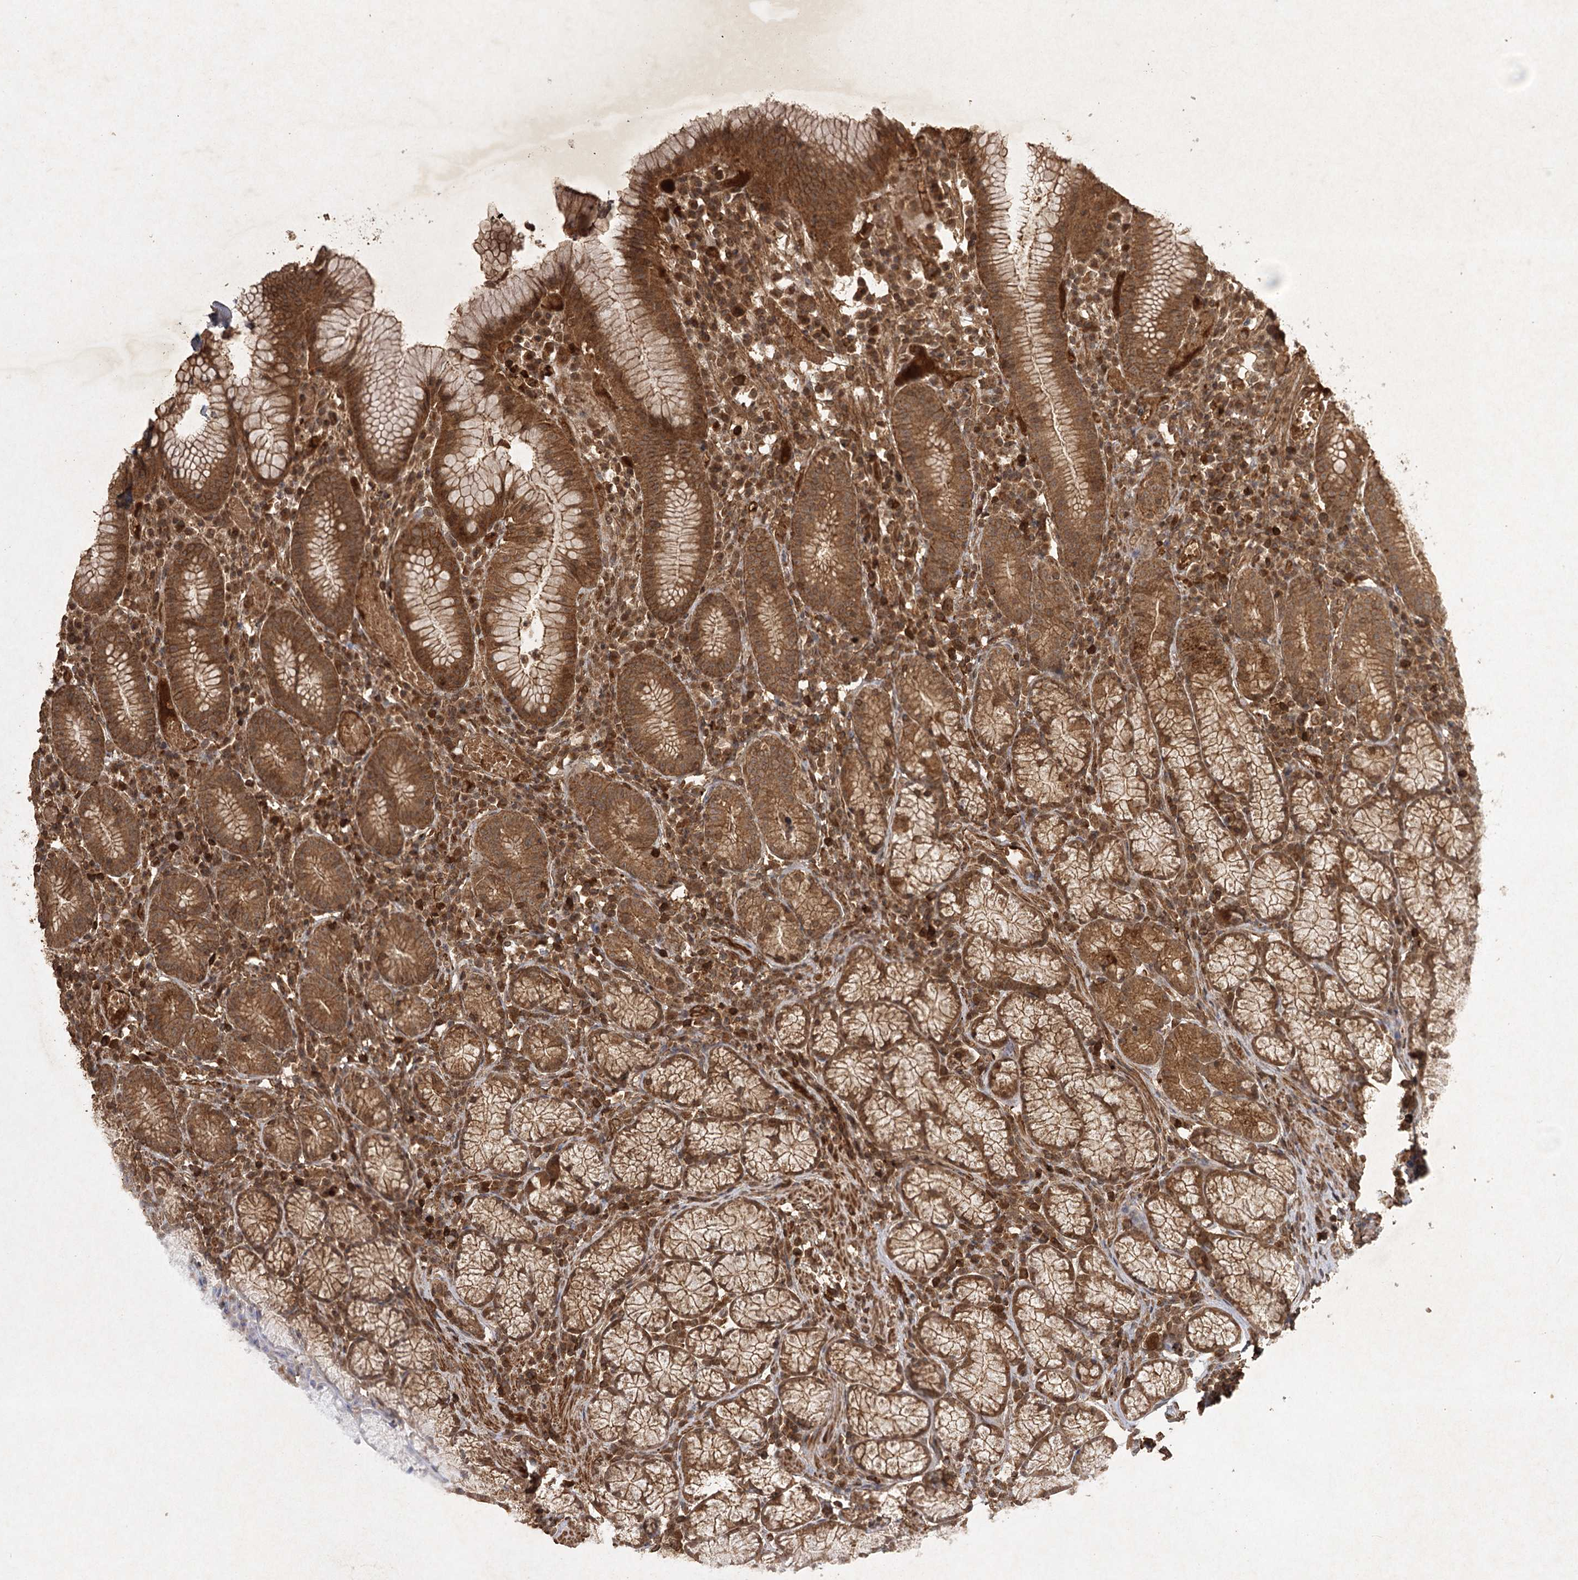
{"staining": {"intensity": "moderate", "quantity": "25%-75%", "location": "cytoplasmic/membranous"}, "tissue": "stomach", "cell_type": "Glandular cells", "image_type": "normal", "snomed": [{"axis": "morphology", "description": "Normal tissue, NOS"}, {"axis": "topography", "description": "Stomach"}], "caption": "Glandular cells reveal medium levels of moderate cytoplasmic/membranous staining in about 25%-75% of cells in unremarkable human stomach.", "gene": "ARL13A", "patient": {"sex": "male", "age": 55}}